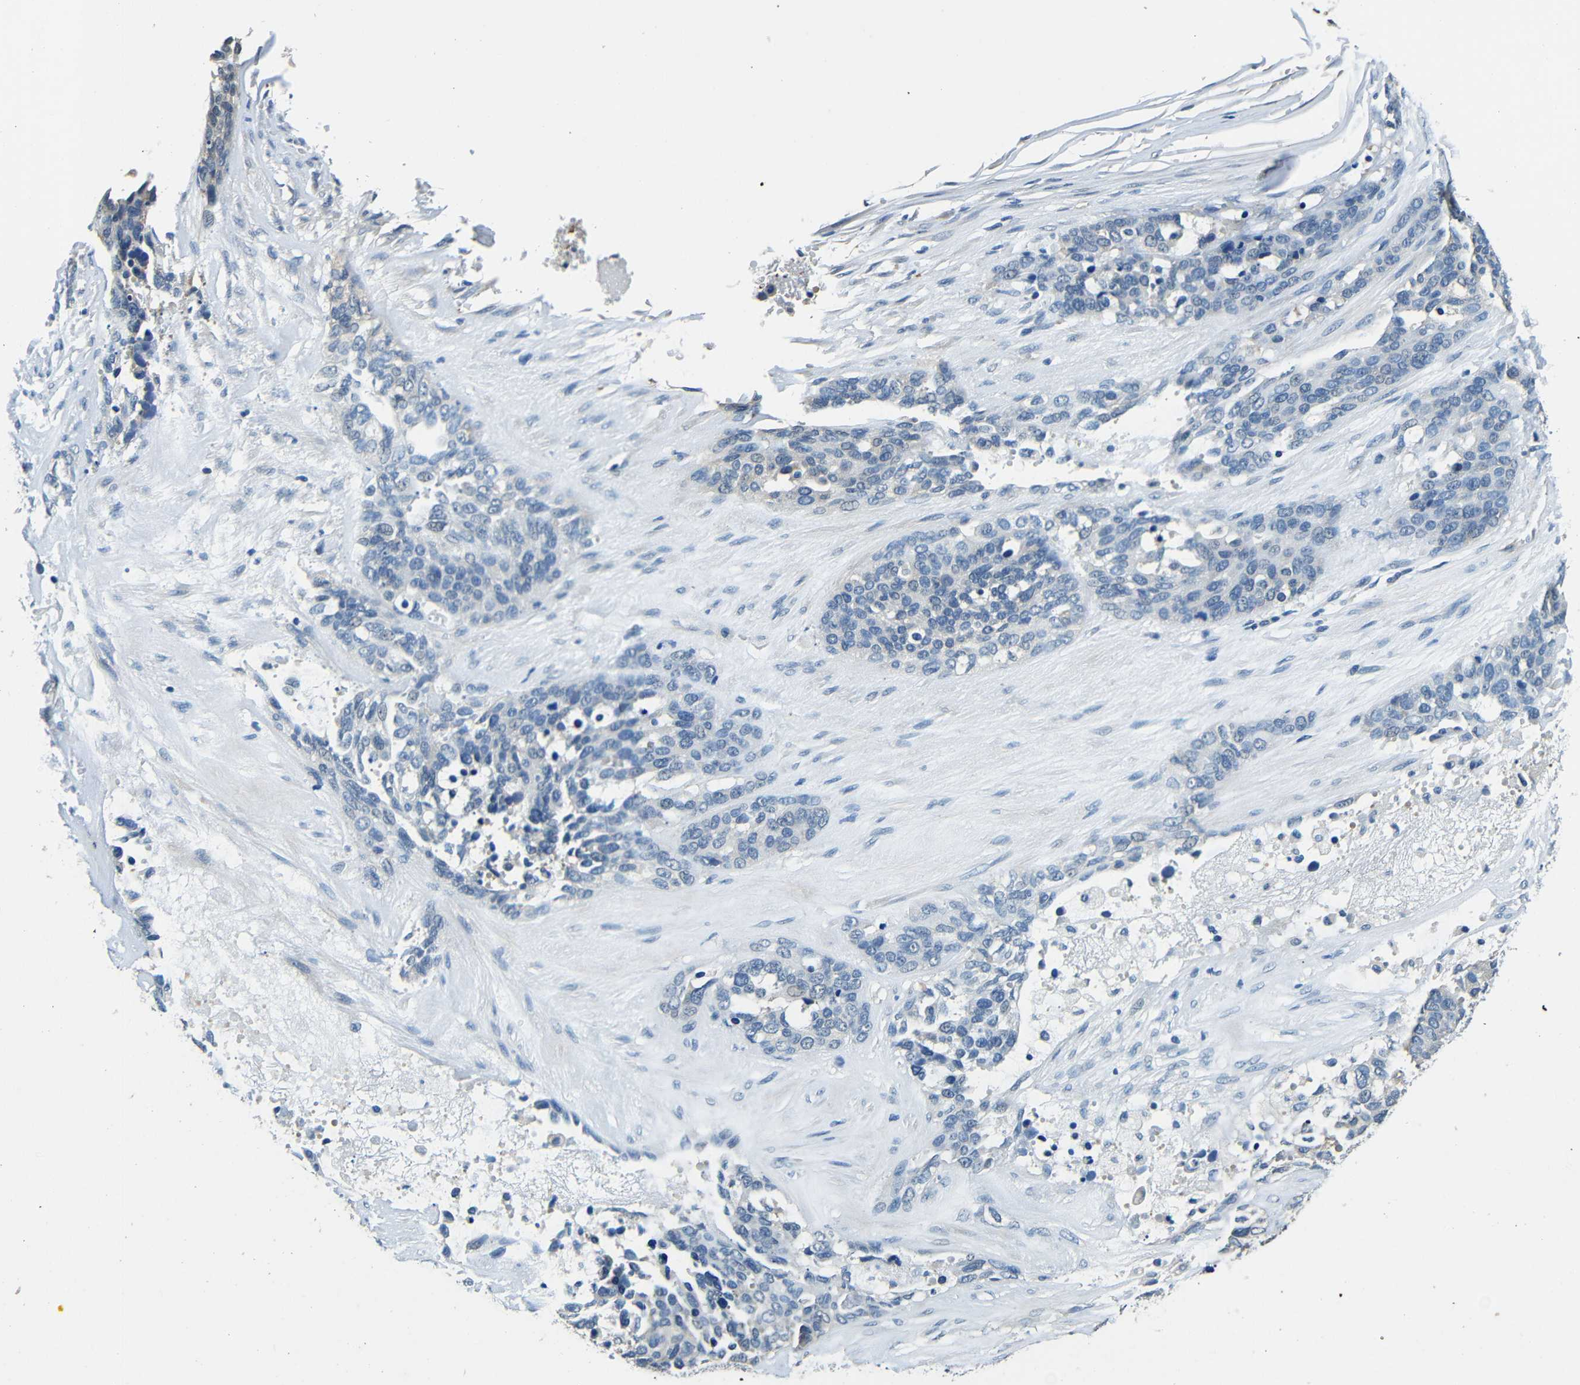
{"staining": {"intensity": "negative", "quantity": "none", "location": "none"}, "tissue": "ovarian cancer", "cell_type": "Tumor cells", "image_type": "cancer", "snomed": [{"axis": "morphology", "description": "Cystadenocarcinoma, serous, NOS"}, {"axis": "topography", "description": "Ovary"}], "caption": "Tumor cells are negative for brown protein staining in ovarian serous cystadenocarcinoma.", "gene": "ADAP1", "patient": {"sex": "female", "age": 44}}